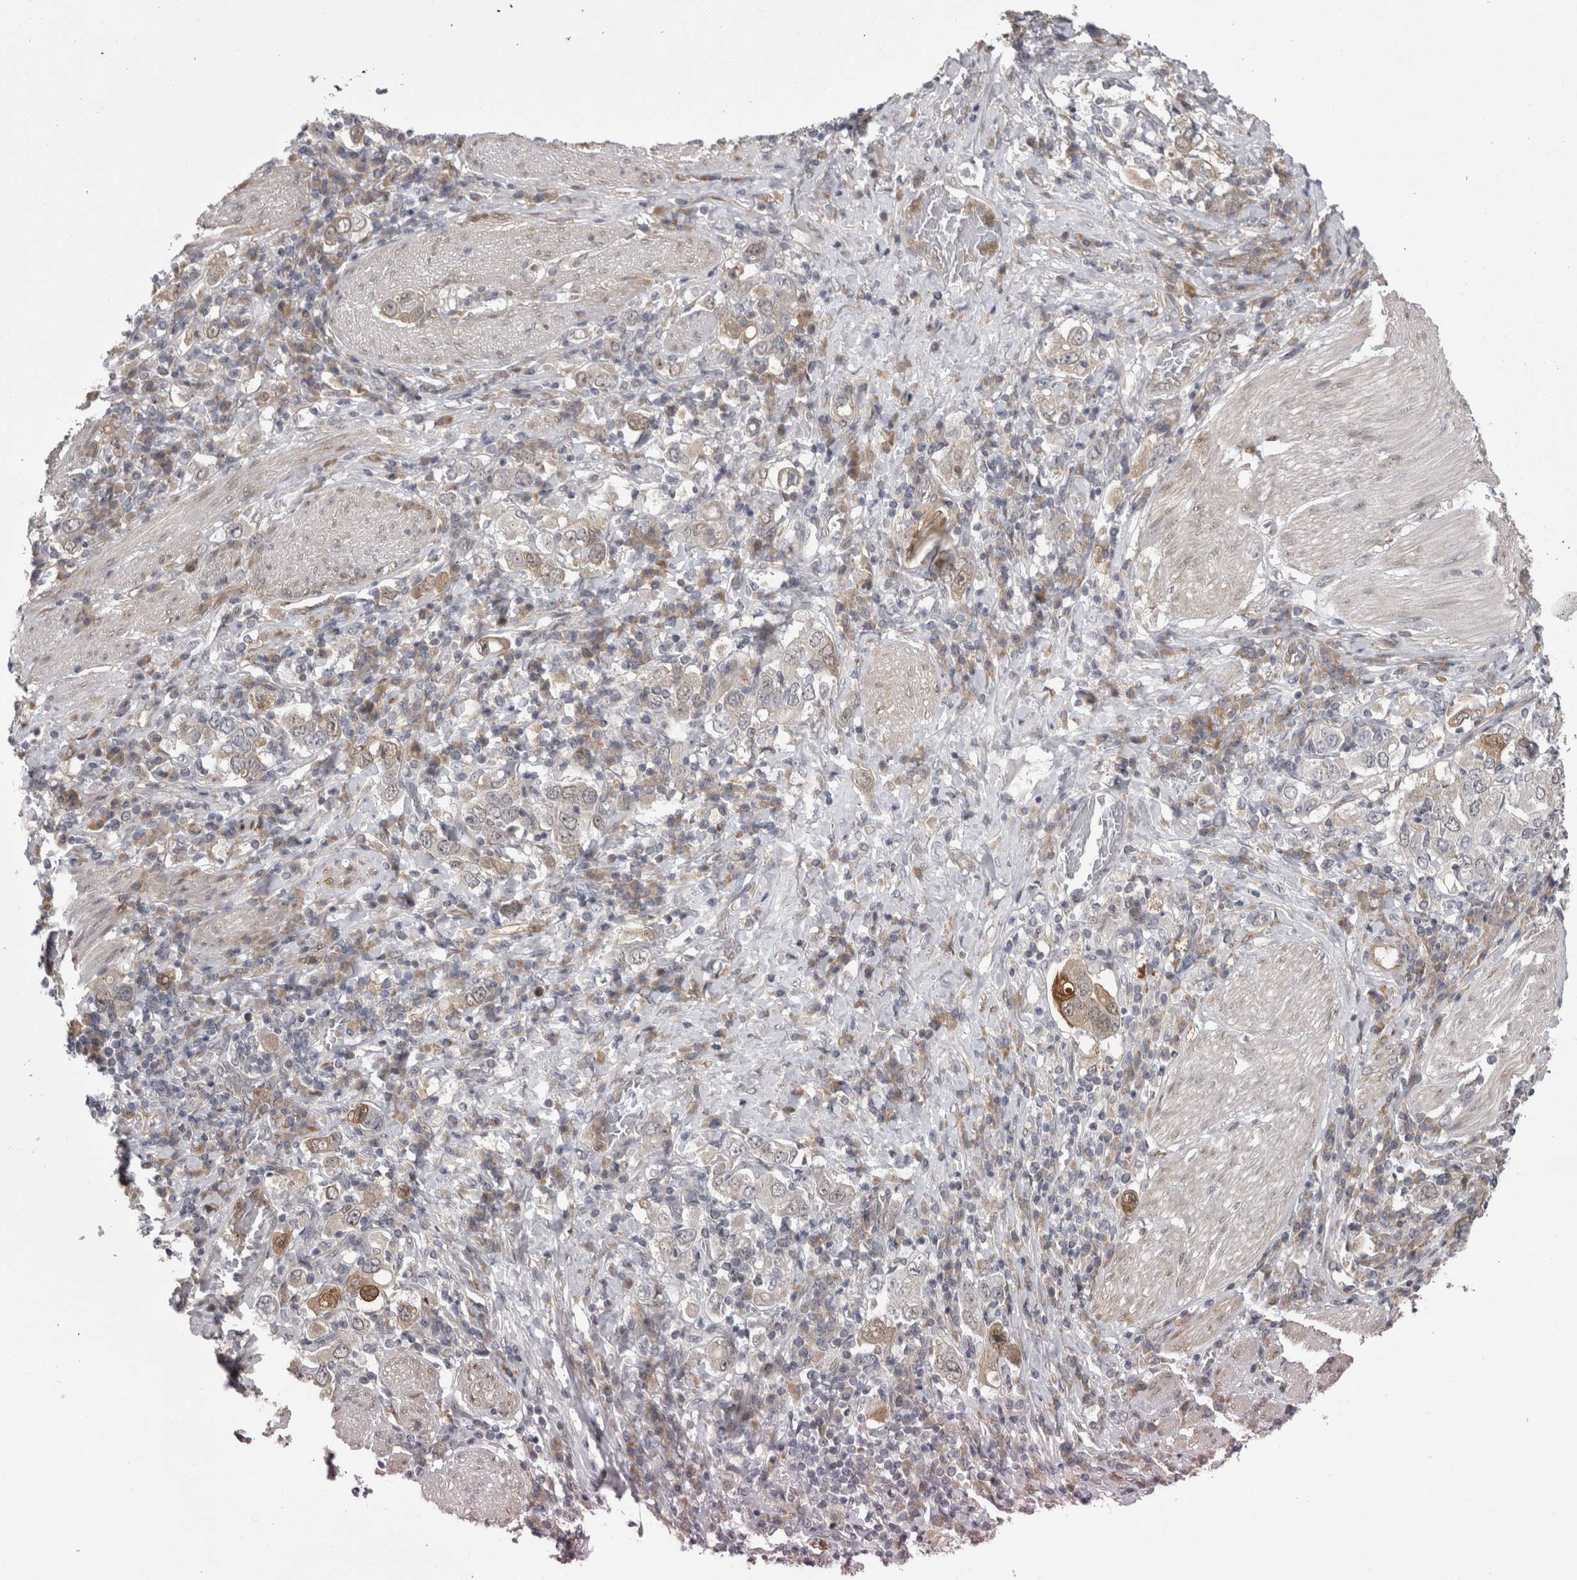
{"staining": {"intensity": "moderate", "quantity": ">75%", "location": "cytoplasmic/membranous"}, "tissue": "stomach cancer", "cell_type": "Tumor cells", "image_type": "cancer", "snomed": [{"axis": "morphology", "description": "Adenocarcinoma, NOS"}, {"axis": "topography", "description": "Stomach, upper"}], "caption": "Protein expression analysis of human stomach cancer reveals moderate cytoplasmic/membranous positivity in approximately >75% of tumor cells.", "gene": "CHIC2", "patient": {"sex": "male", "age": 62}}